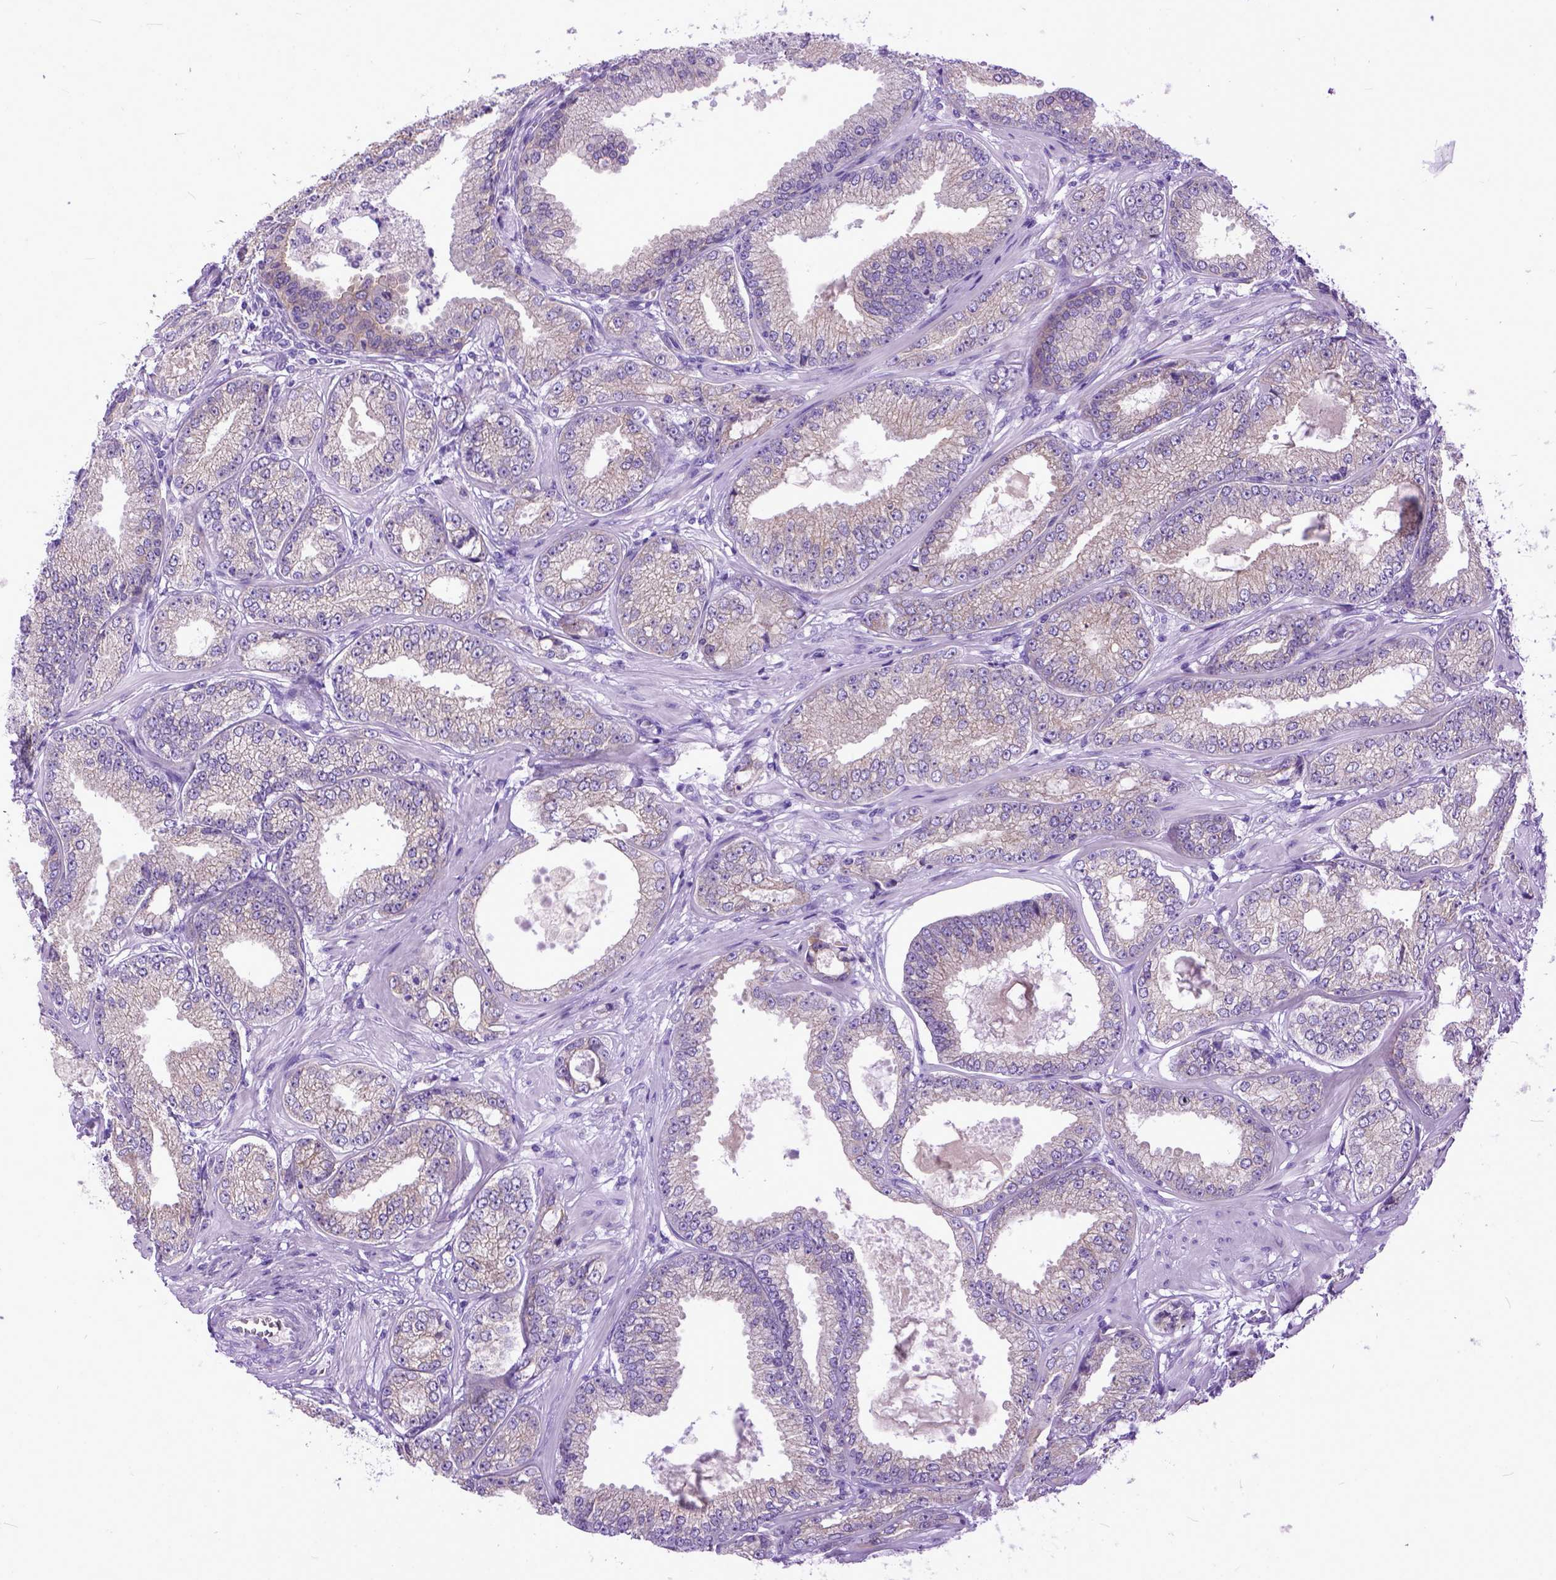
{"staining": {"intensity": "negative", "quantity": "none", "location": "none"}, "tissue": "prostate cancer", "cell_type": "Tumor cells", "image_type": "cancer", "snomed": [{"axis": "morphology", "description": "Adenocarcinoma, NOS"}, {"axis": "topography", "description": "Prostate"}], "caption": "Image shows no protein expression in tumor cells of adenocarcinoma (prostate) tissue.", "gene": "PPL", "patient": {"sex": "male", "age": 64}}